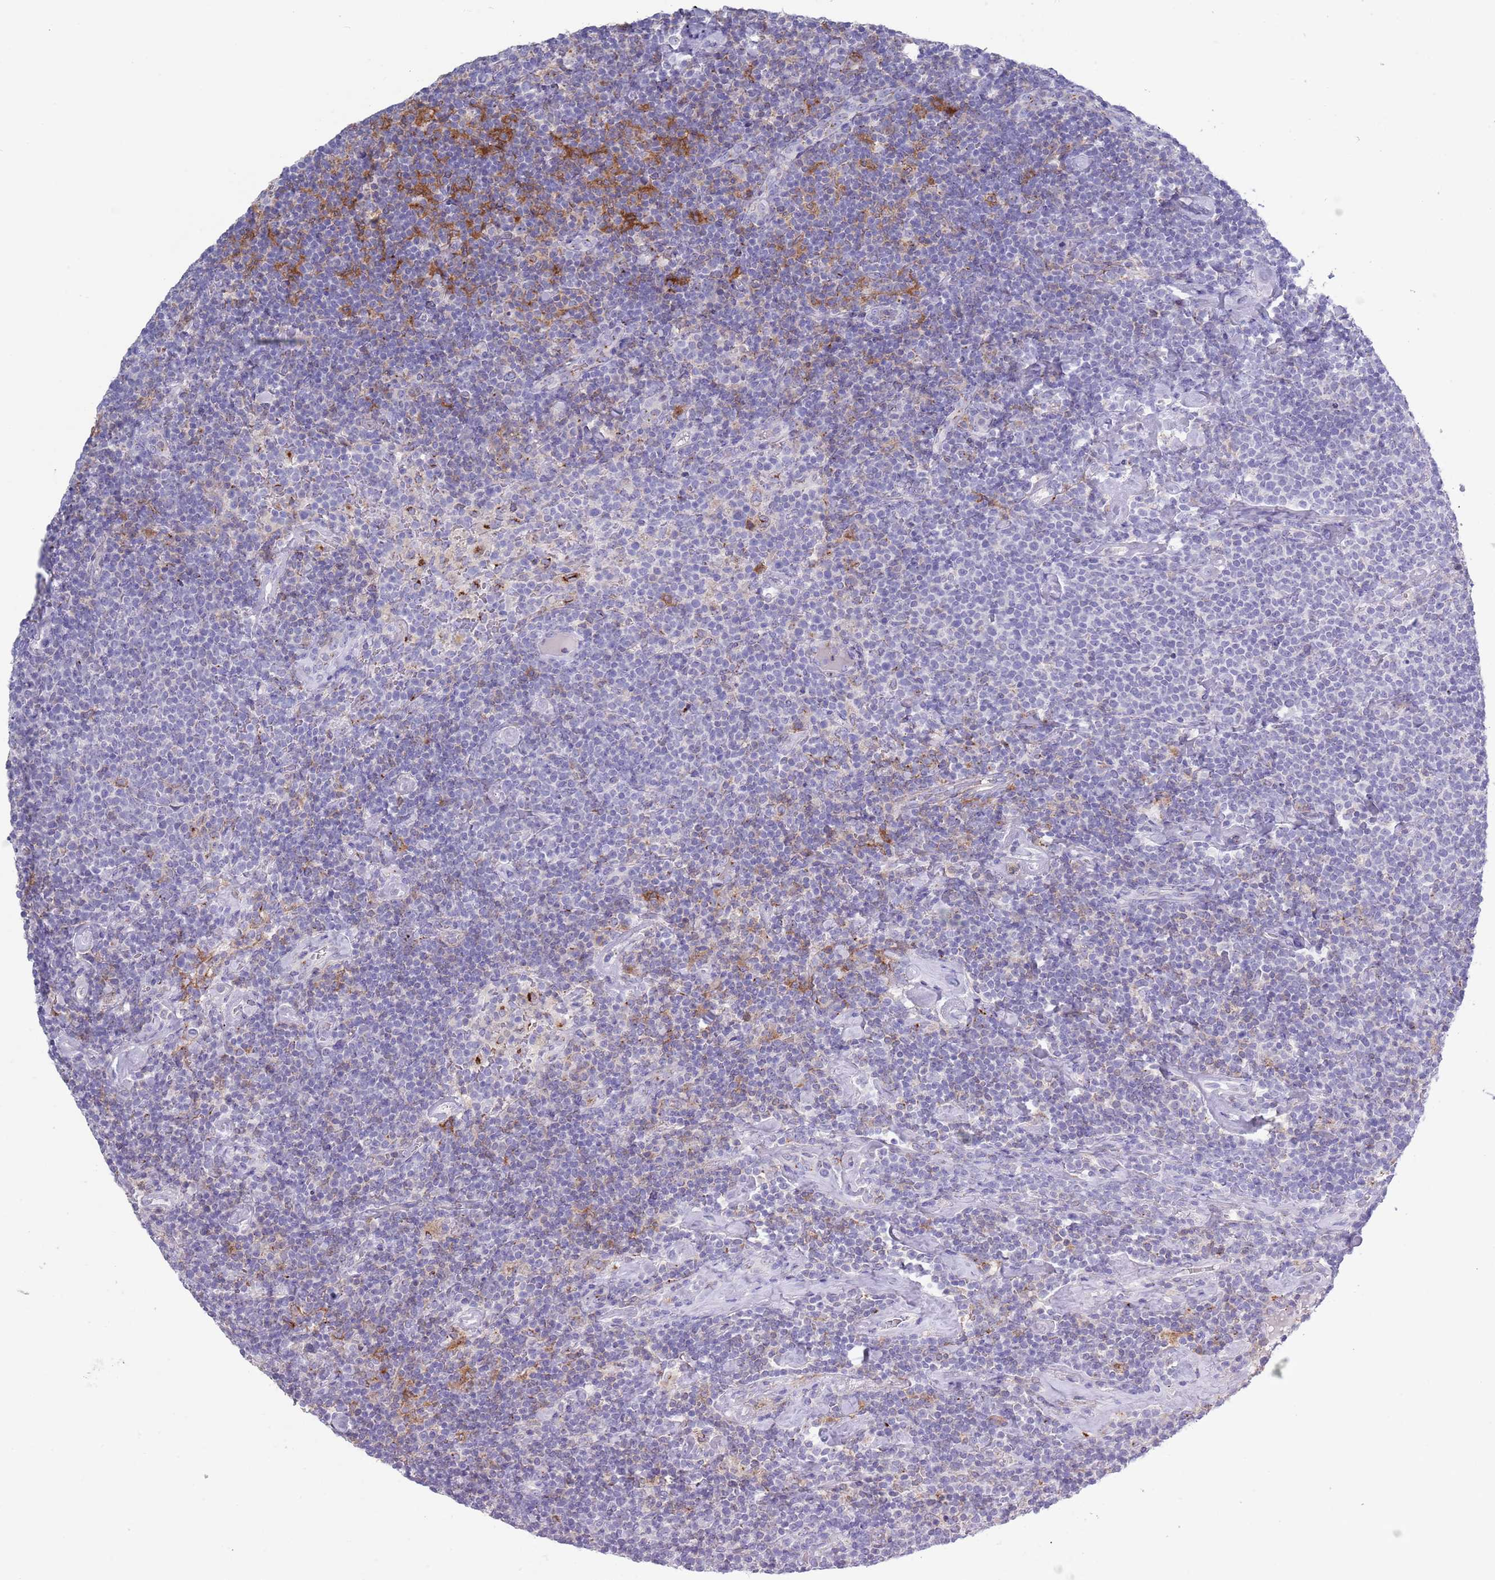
{"staining": {"intensity": "negative", "quantity": "none", "location": "none"}, "tissue": "lymphoma", "cell_type": "Tumor cells", "image_type": "cancer", "snomed": [{"axis": "morphology", "description": "Malignant lymphoma, non-Hodgkin's type, High grade"}, {"axis": "topography", "description": "Lymph node"}], "caption": "This micrograph is of lymphoma stained with IHC to label a protein in brown with the nuclei are counter-stained blue. There is no expression in tumor cells.", "gene": "ACSBG1", "patient": {"sex": "male", "age": 61}}